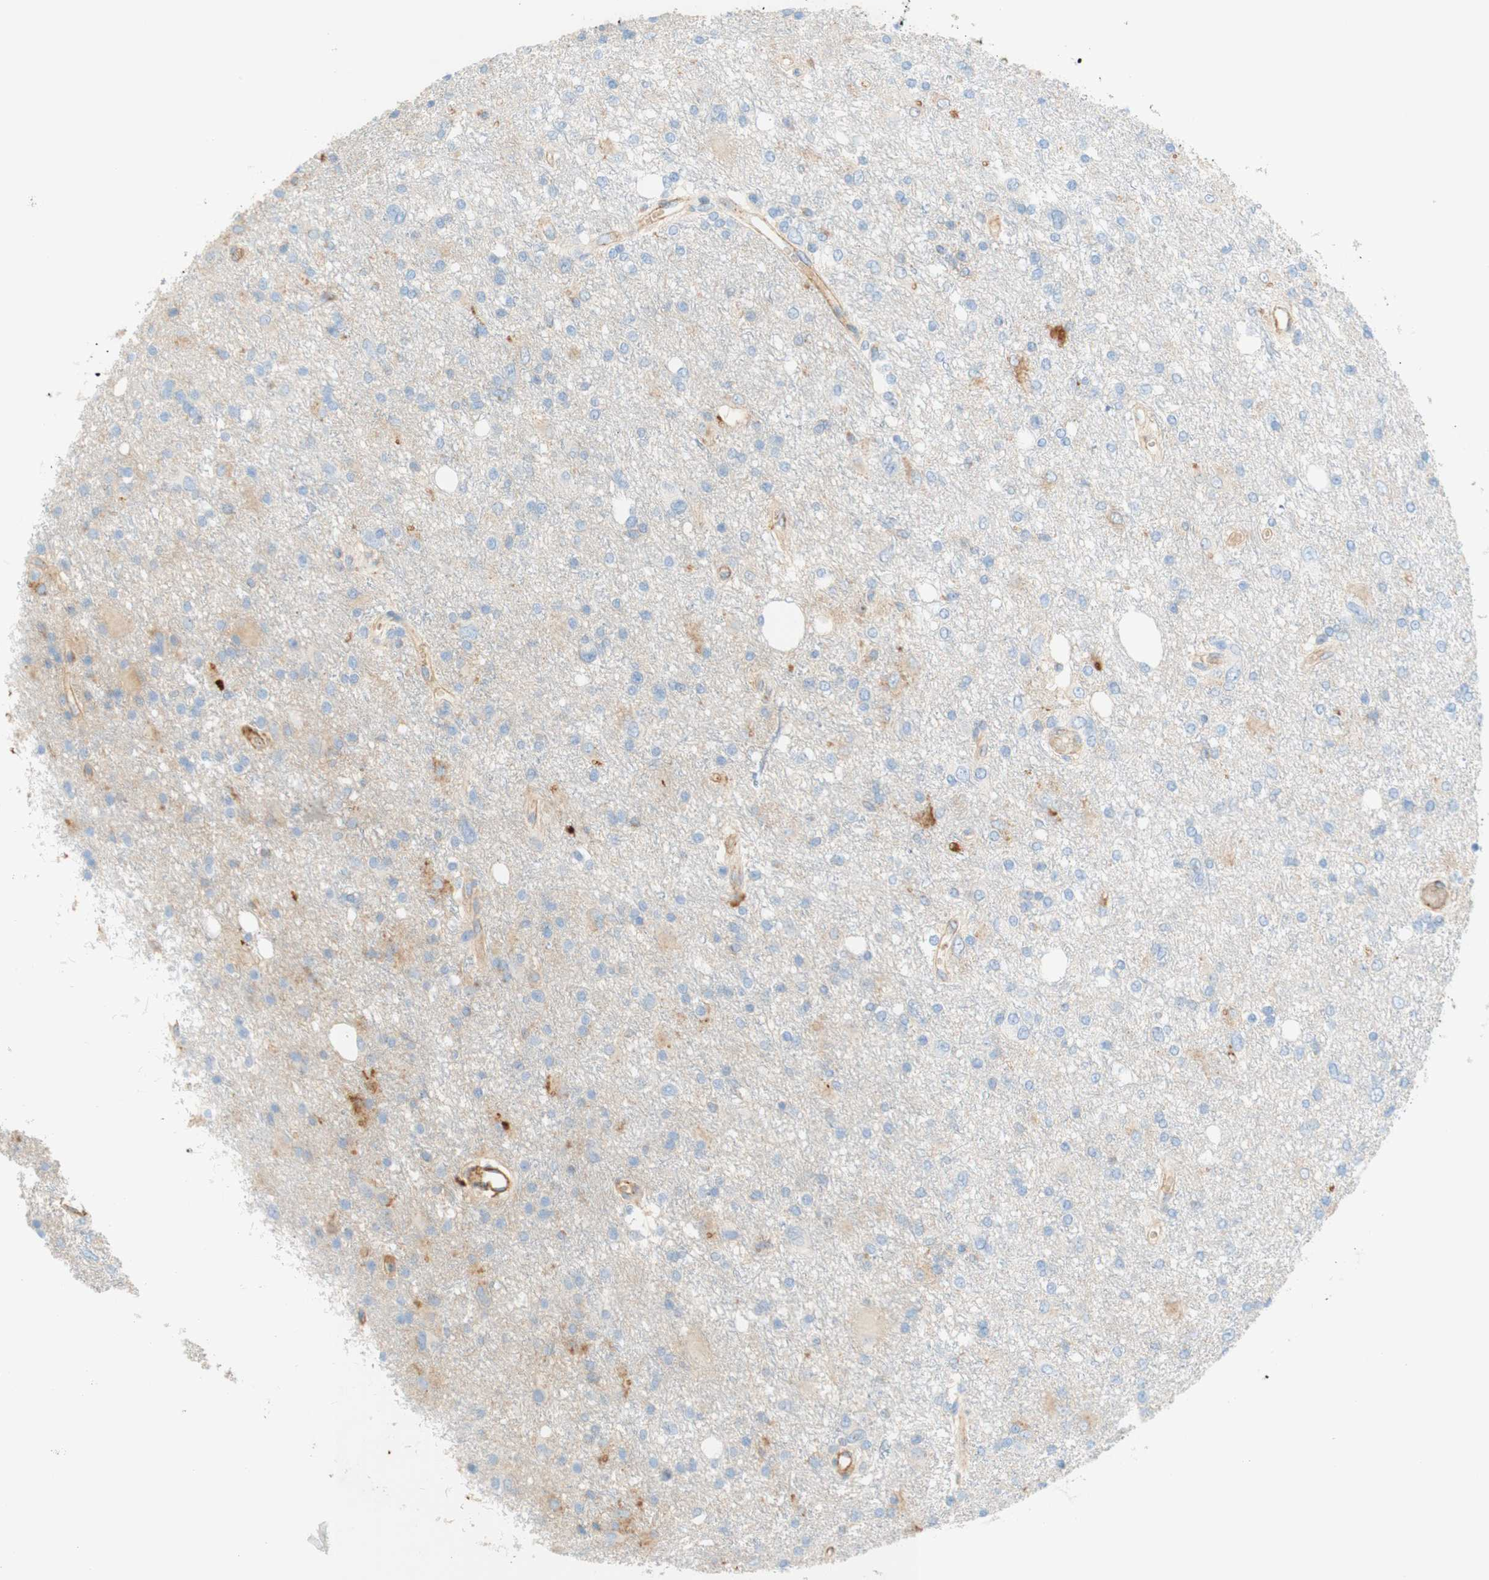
{"staining": {"intensity": "weak", "quantity": "<25%", "location": "cytoplasmic/membranous"}, "tissue": "glioma", "cell_type": "Tumor cells", "image_type": "cancer", "snomed": [{"axis": "morphology", "description": "Glioma, malignant, High grade"}, {"axis": "topography", "description": "Brain"}], "caption": "High power microscopy photomicrograph of an immunohistochemistry photomicrograph of malignant high-grade glioma, revealing no significant positivity in tumor cells.", "gene": "STOM", "patient": {"sex": "female", "age": 59}}